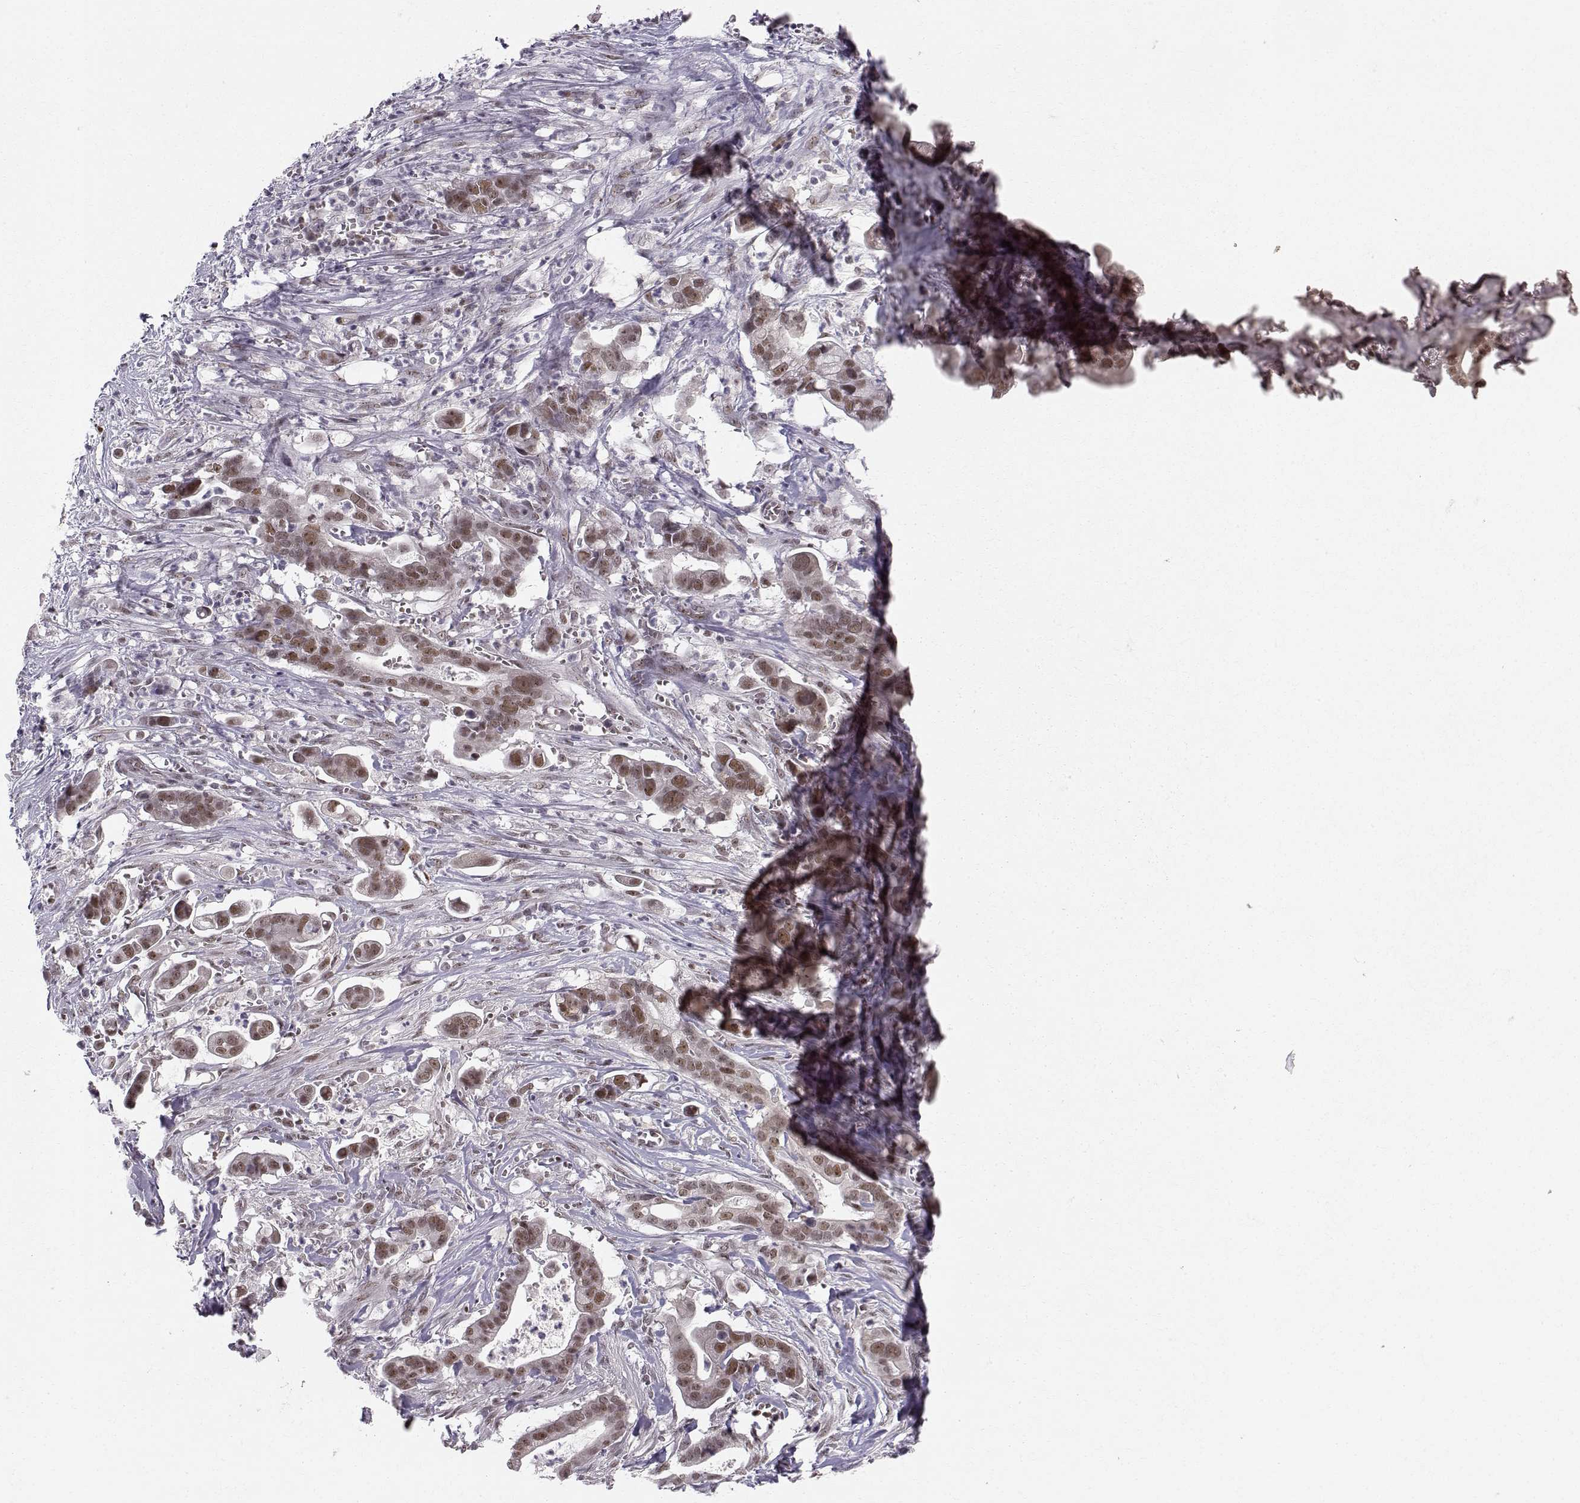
{"staining": {"intensity": "moderate", "quantity": "25%-75%", "location": "nuclear"}, "tissue": "pancreatic cancer", "cell_type": "Tumor cells", "image_type": "cancer", "snomed": [{"axis": "morphology", "description": "Adenocarcinoma, NOS"}, {"axis": "topography", "description": "Pancreas"}], "caption": "Immunohistochemical staining of adenocarcinoma (pancreatic) shows medium levels of moderate nuclear protein positivity in about 25%-75% of tumor cells.", "gene": "RPP38", "patient": {"sex": "male", "age": 61}}